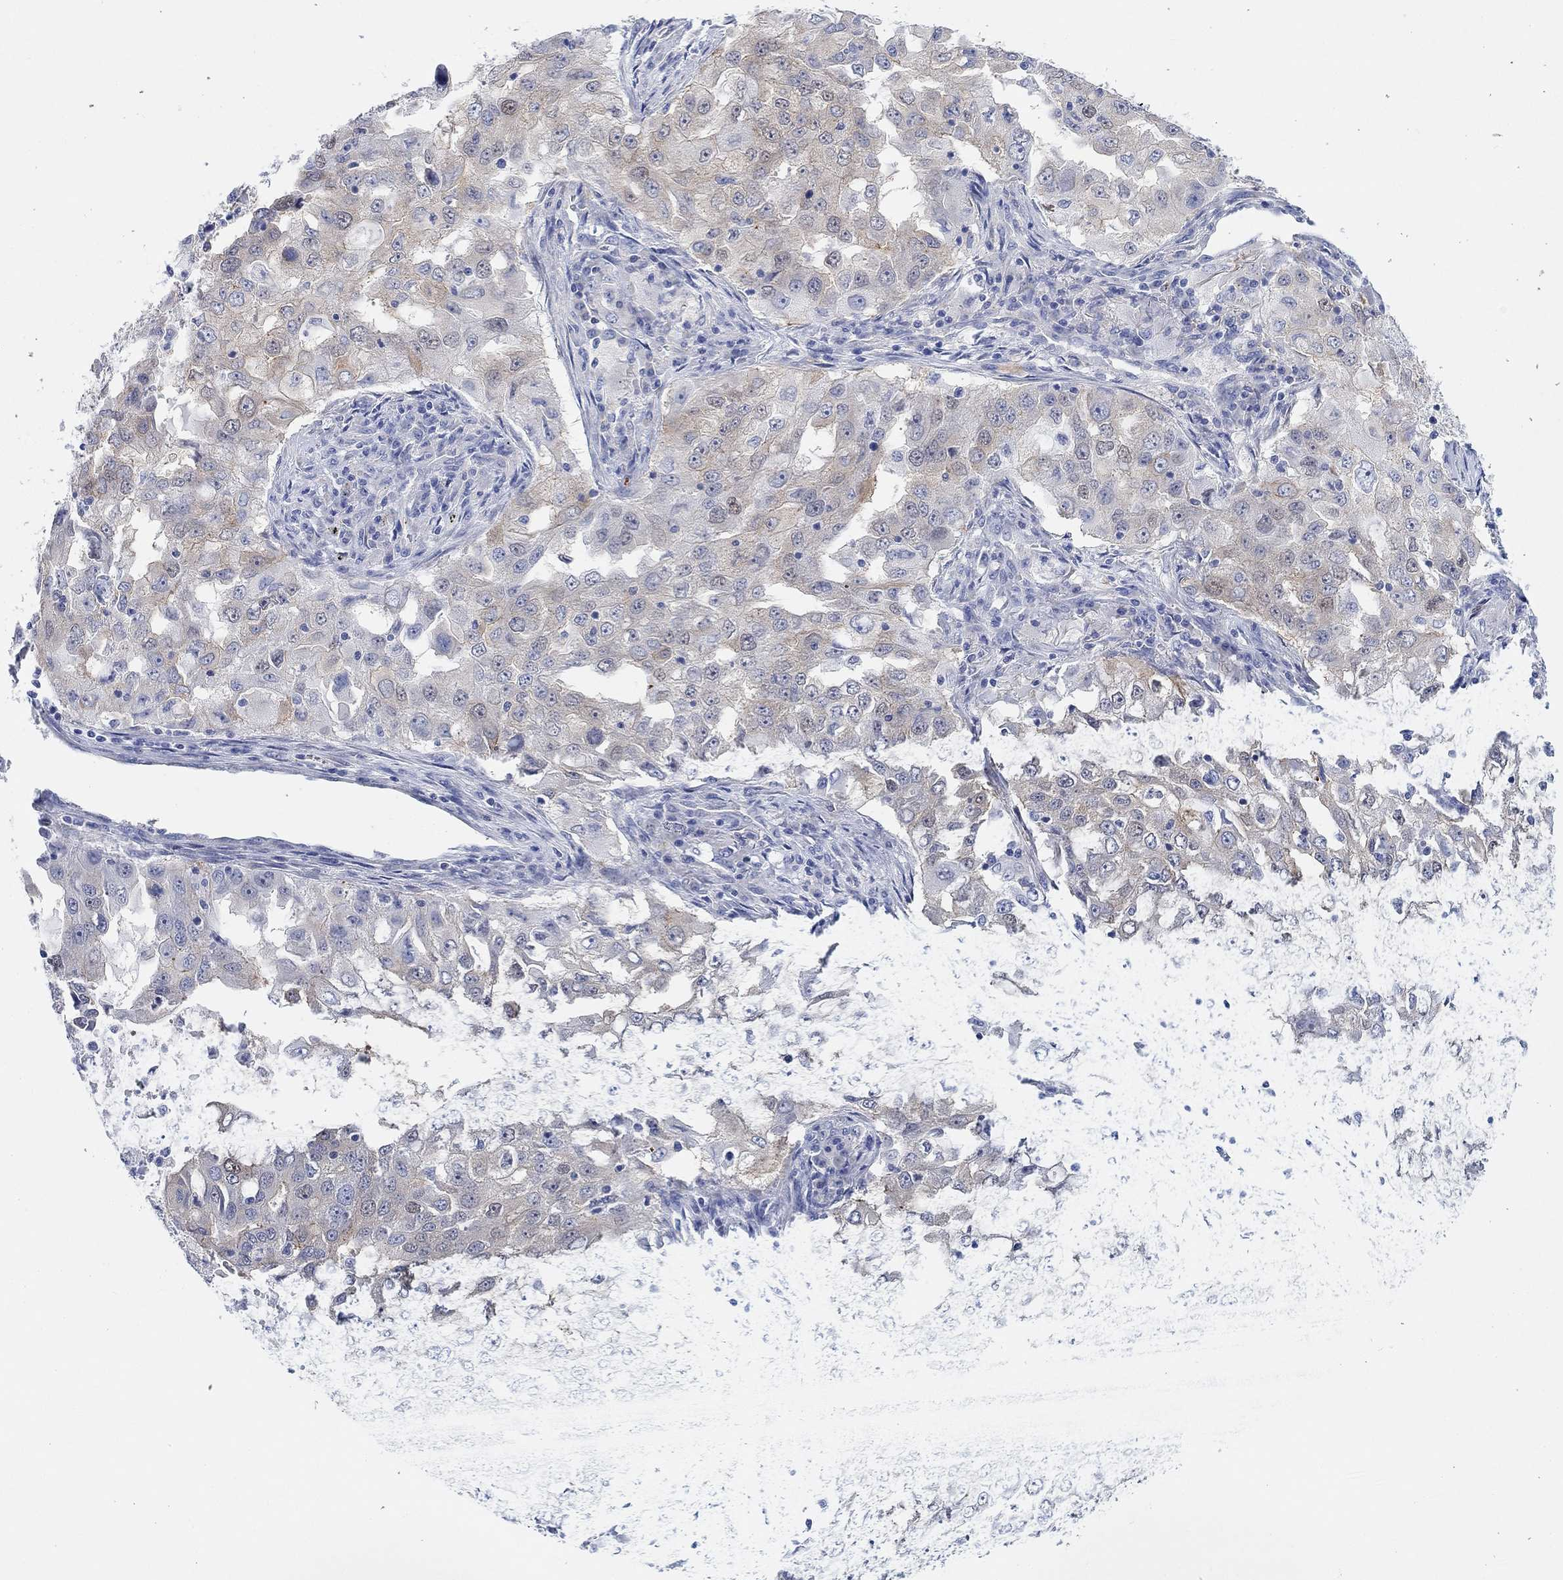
{"staining": {"intensity": "weak", "quantity": "25%-75%", "location": "cytoplasmic/membranous"}, "tissue": "lung cancer", "cell_type": "Tumor cells", "image_type": "cancer", "snomed": [{"axis": "morphology", "description": "Adenocarcinoma, NOS"}, {"axis": "topography", "description": "Lung"}], "caption": "Protein staining exhibits weak cytoplasmic/membranous staining in approximately 25%-75% of tumor cells in lung adenocarcinoma.", "gene": "RGS1", "patient": {"sex": "female", "age": 61}}